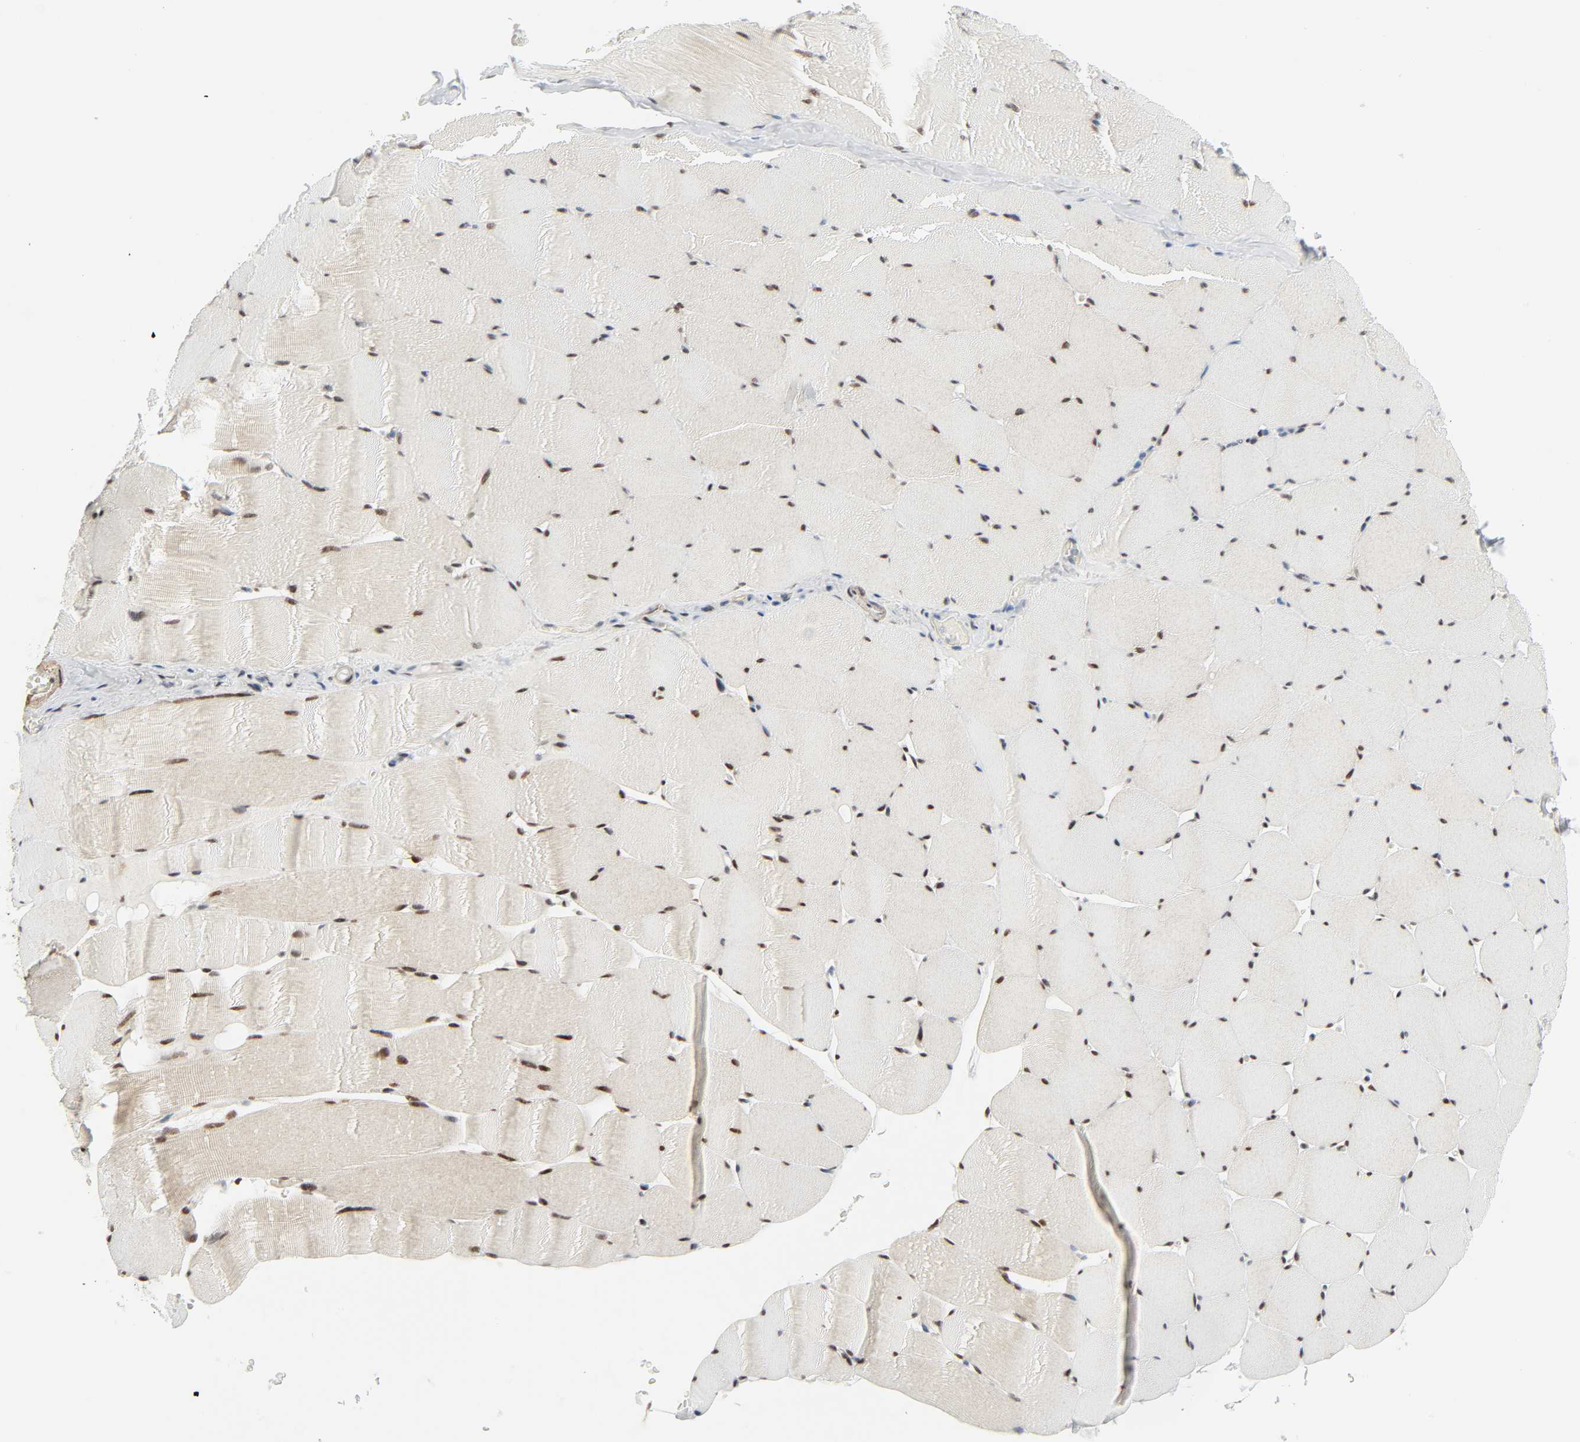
{"staining": {"intensity": "moderate", "quantity": ">75%", "location": "nuclear"}, "tissue": "skeletal muscle", "cell_type": "Myocytes", "image_type": "normal", "snomed": [{"axis": "morphology", "description": "Normal tissue, NOS"}, {"axis": "topography", "description": "Skeletal muscle"}], "caption": "IHC of benign human skeletal muscle demonstrates medium levels of moderate nuclear positivity in about >75% of myocytes. The staining was performed using DAB, with brown indicating positive protein expression. Nuclei are stained blue with hematoxylin.", "gene": "ZBTB16", "patient": {"sex": "male", "age": 62}}